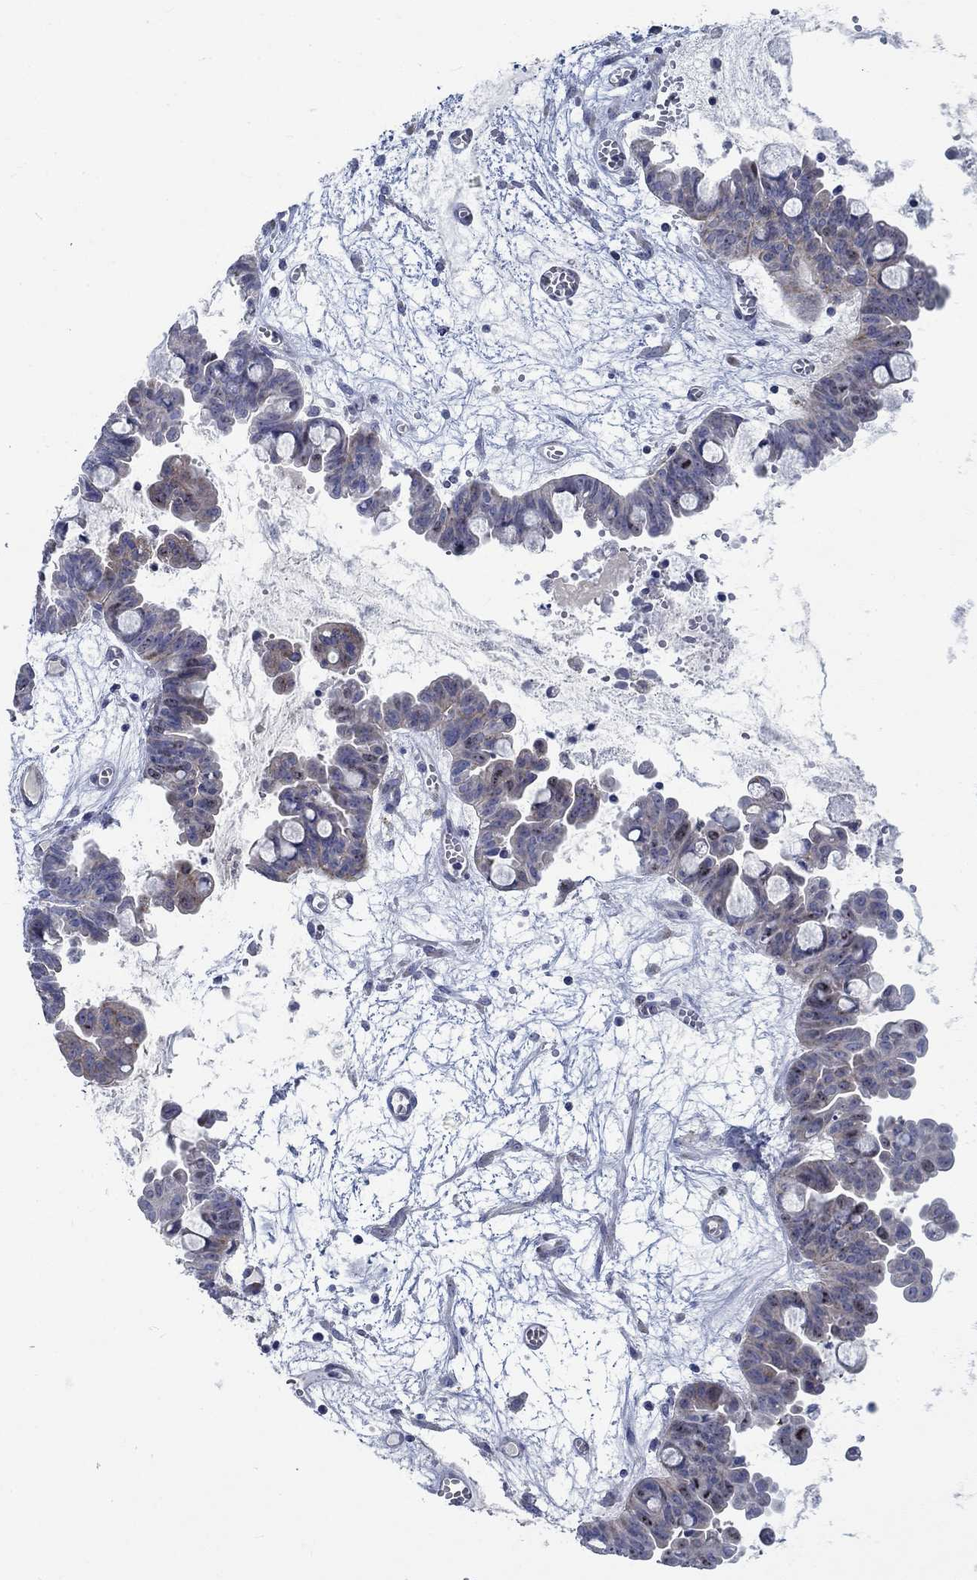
{"staining": {"intensity": "negative", "quantity": "none", "location": "none"}, "tissue": "ovarian cancer", "cell_type": "Tumor cells", "image_type": "cancer", "snomed": [{"axis": "morphology", "description": "Cystadenocarcinoma, mucinous, NOS"}, {"axis": "topography", "description": "Ovary"}], "caption": "Protein analysis of mucinous cystadenocarcinoma (ovarian) reveals no significant positivity in tumor cells.", "gene": "MMP24", "patient": {"sex": "female", "age": 63}}